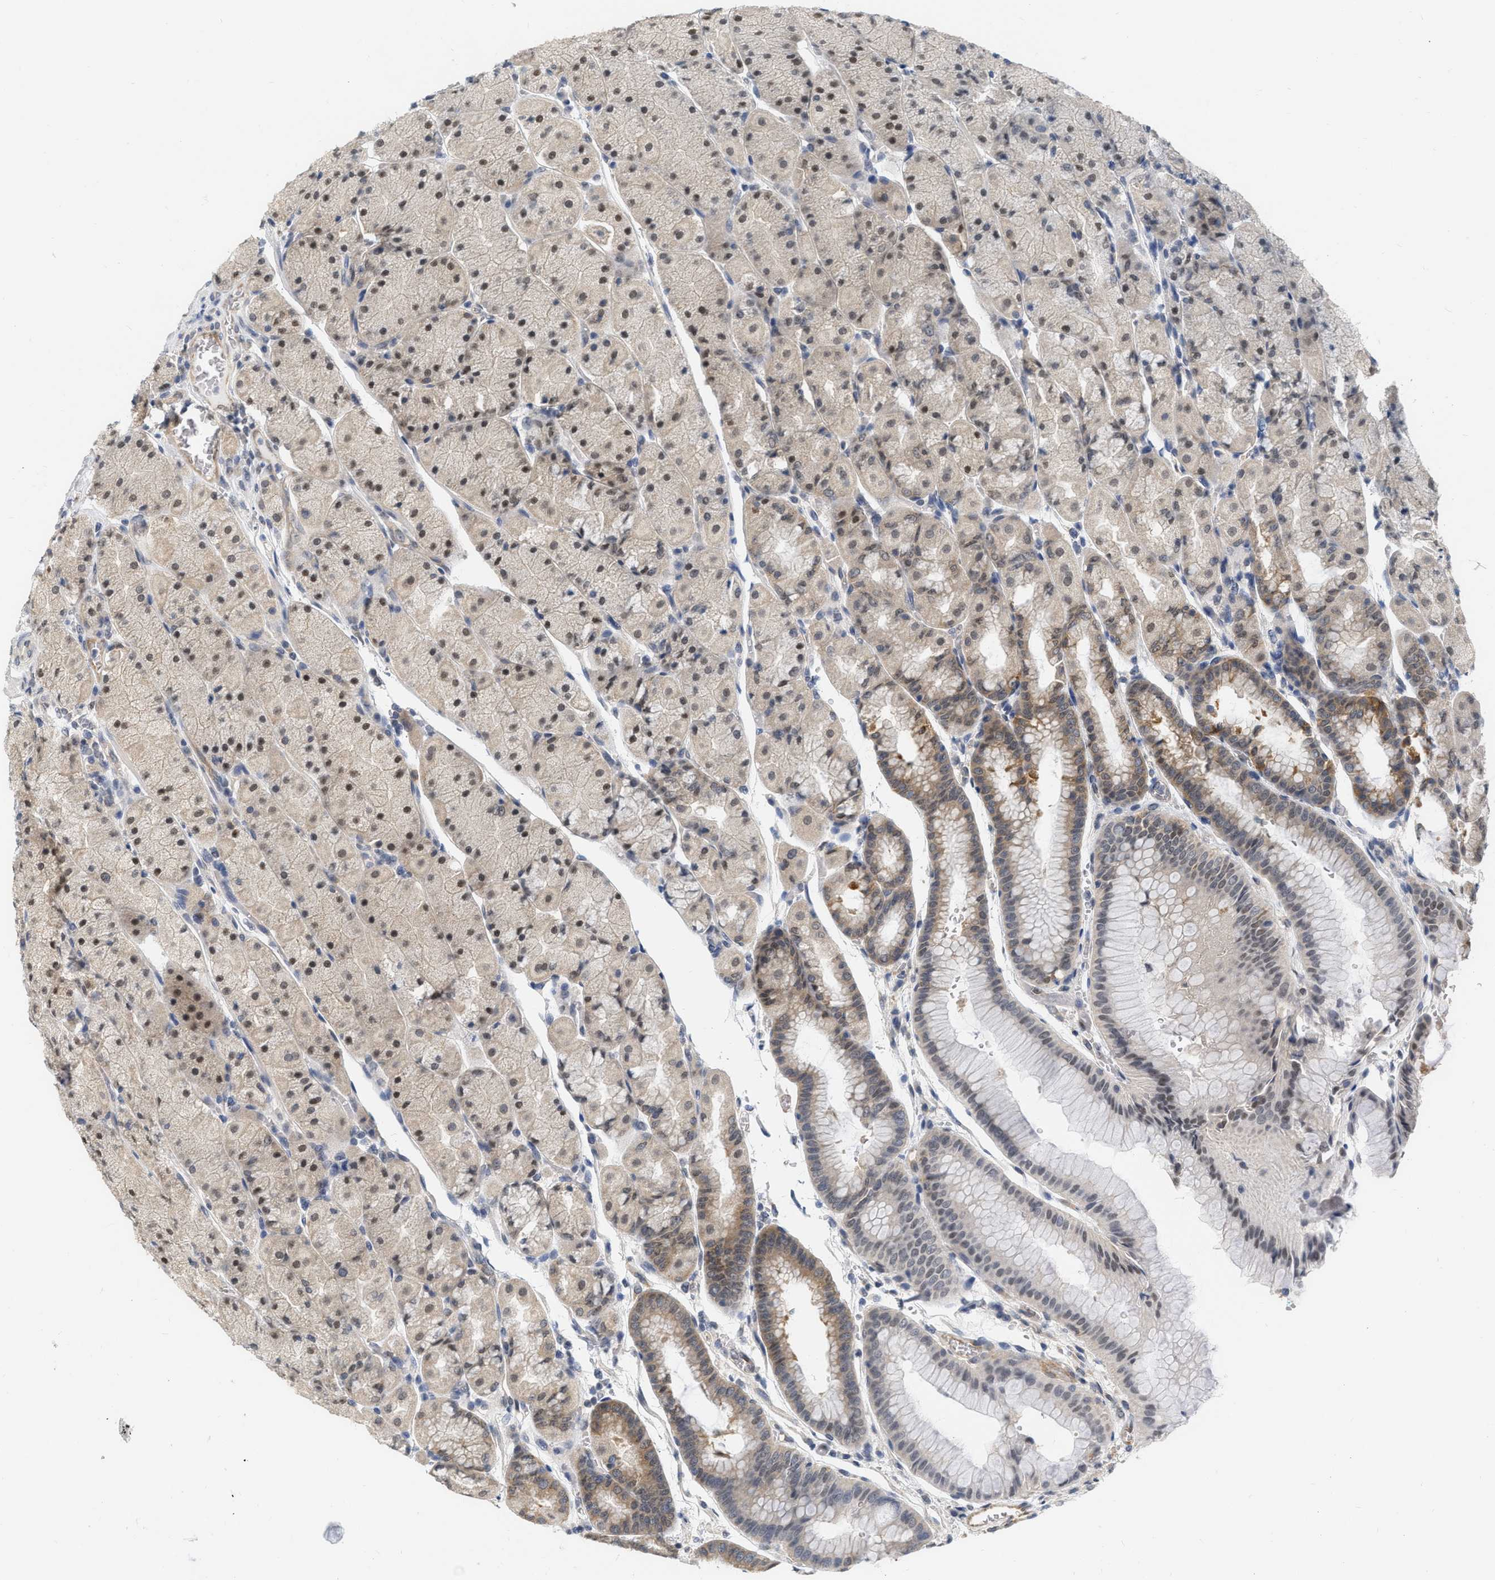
{"staining": {"intensity": "moderate", "quantity": ">75%", "location": "cytoplasmic/membranous,nuclear"}, "tissue": "stomach", "cell_type": "Glandular cells", "image_type": "normal", "snomed": [{"axis": "morphology", "description": "Normal tissue, NOS"}, {"axis": "morphology", "description": "Carcinoid, malignant, NOS"}, {"axis": "topography", "description": "Stomach, upper"}], "caption": "Stomach stained with DAB immunohistochemistry (IHC) shows medium levels of moderate cytoplasmic/membranous,nuclear positivity in approximately >75% of glandular cells. The staining was performed using DAB (3,3'-diaminobenzidine) to visualize the protein expression in brown, while the nuclei were stained in blue with hematoxylin (Magnification: 20x).", "gene": "RUVBL1", "patient": {"sex": "male", "age": 39}}